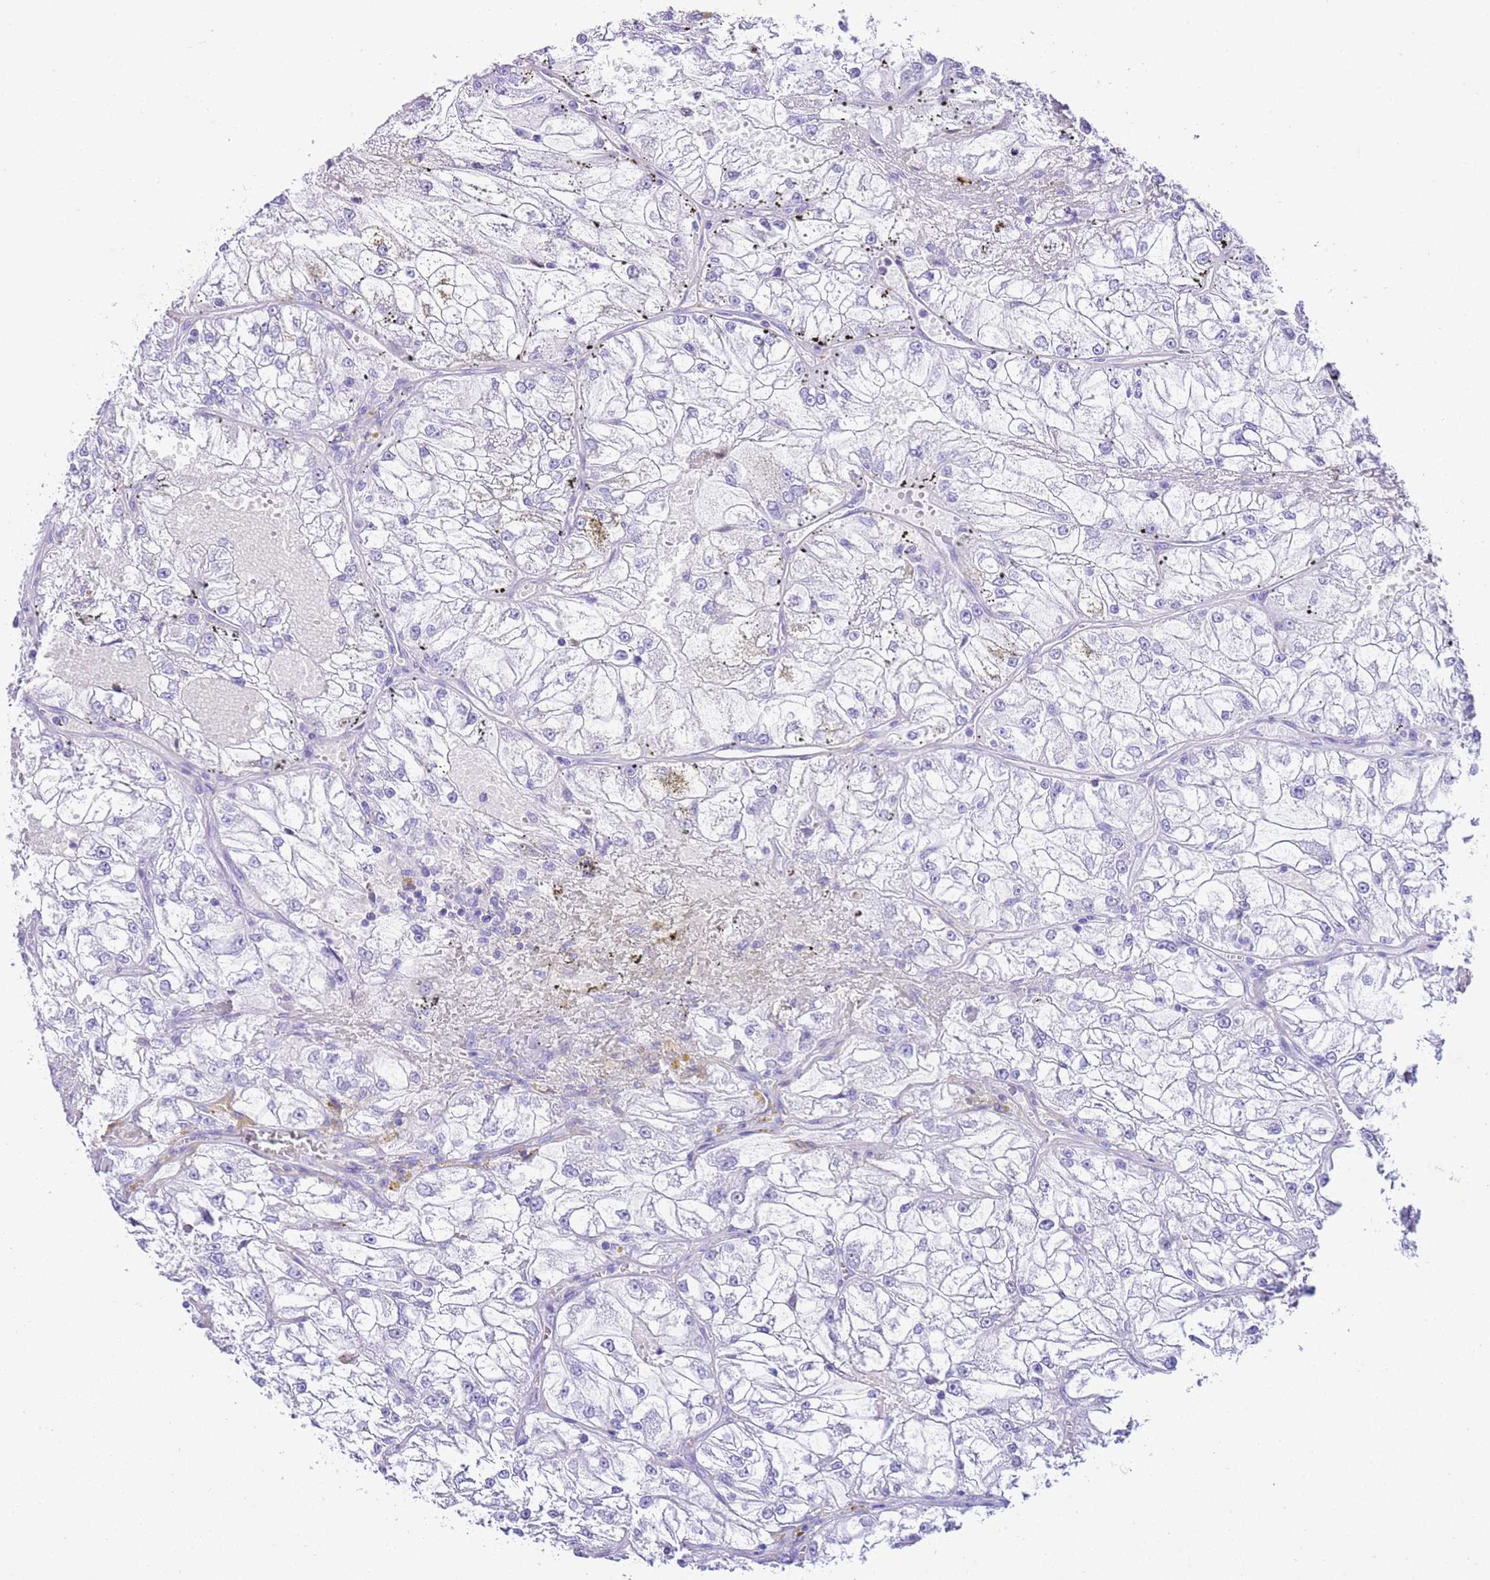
{"staining": {"intensity": "negative", "quantity": "none", "location": "none"}, "tissue": "renal cancer", "cell_type": "Tumor cells", "image_type": "cancer", "snomed": [{"axis": "morphology", "description": "Adenocarcinoma, NOS"}, {"axis": "topography", "description": "Kidney"}], "caption": "The photomicrograph reveals no staining of tumor cells in renal cancer (adenocarcinoma). (Stains: DAB IHC with hematoxylin counter stain, Microscopy: brightfield microscopy at high magnification).", "gene": "KCNC1", "patient": {"sex": "female", "age": 72}}